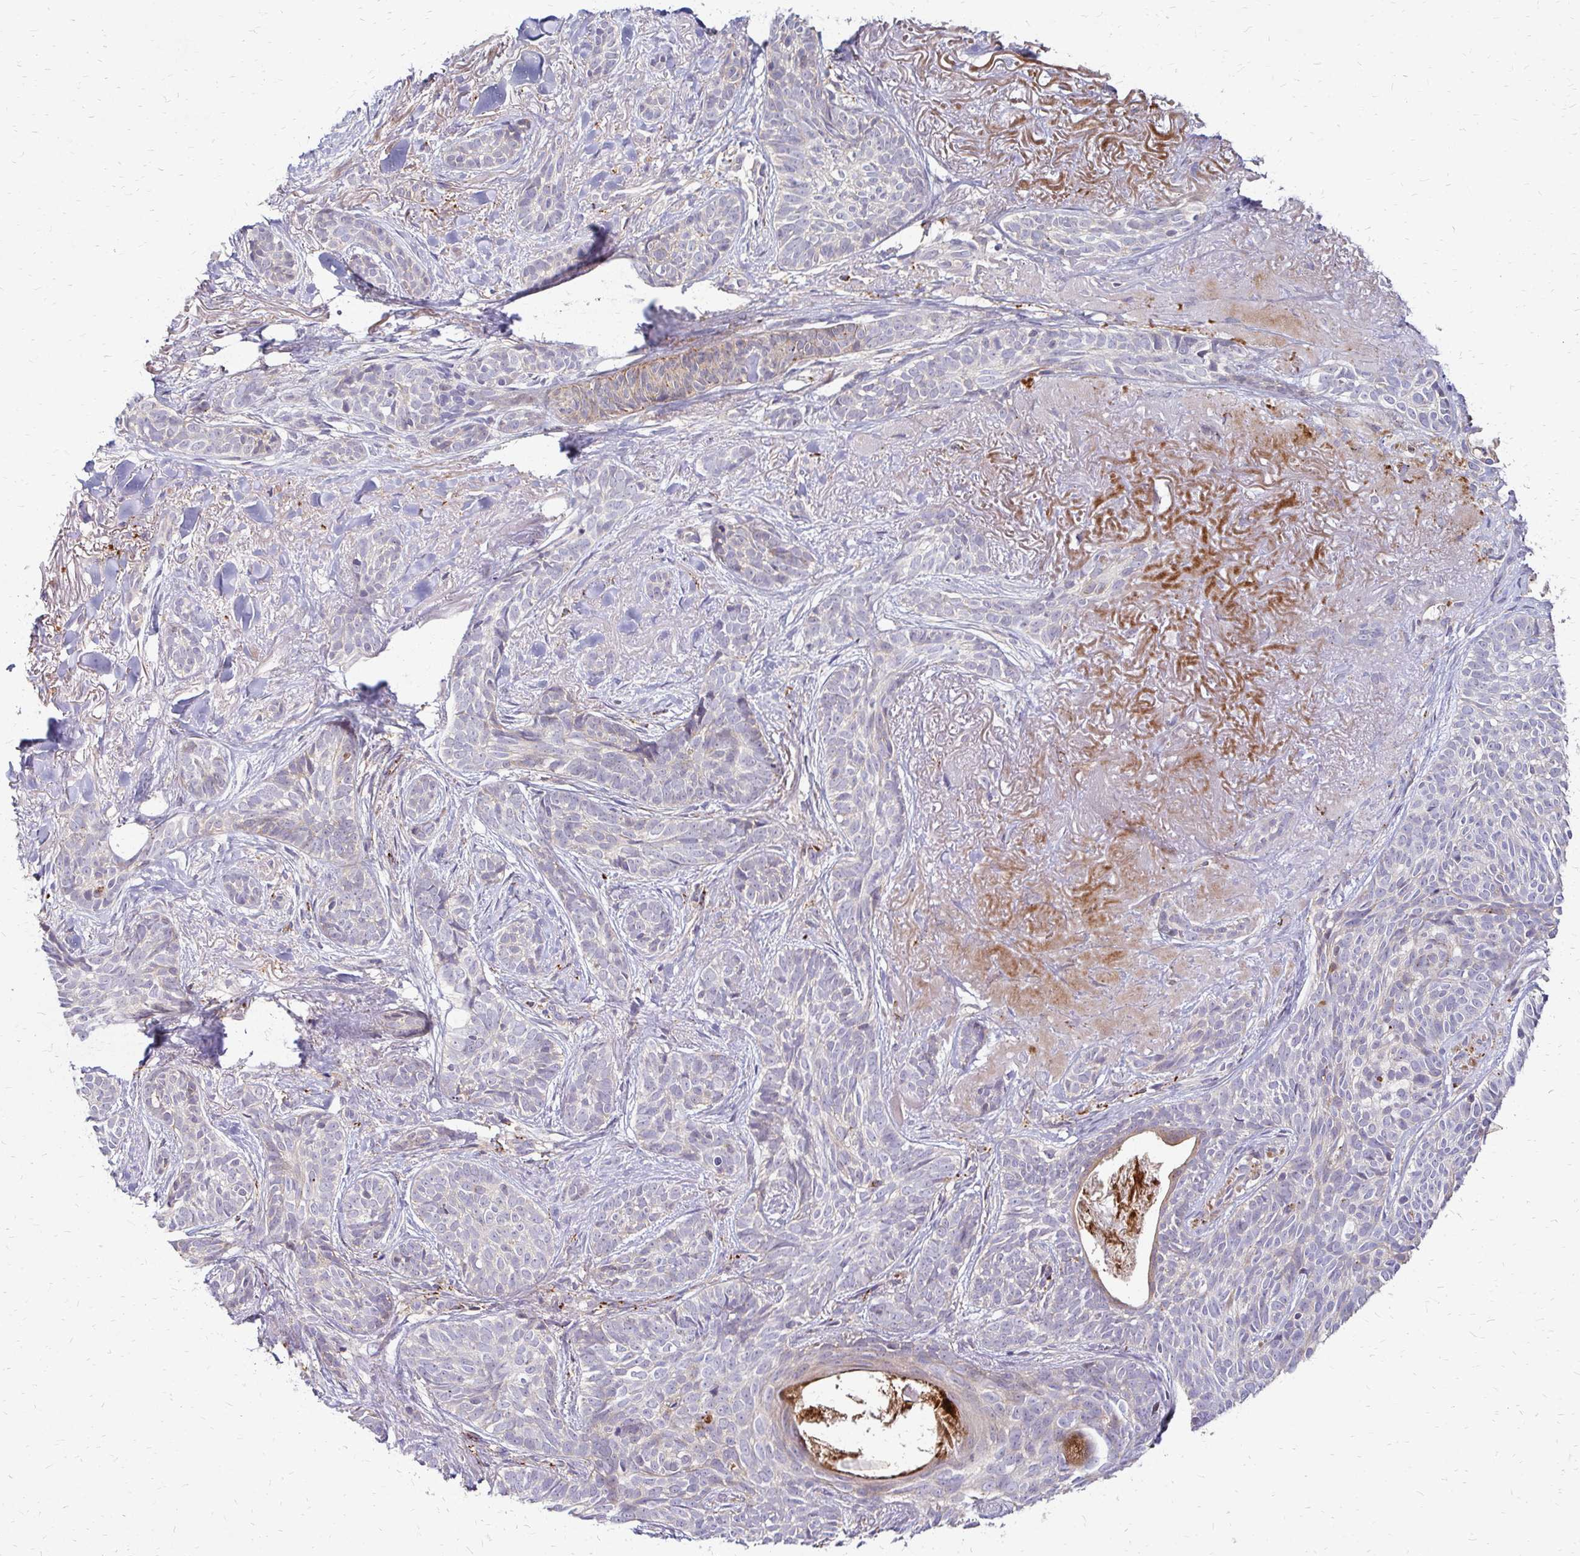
{"staining": {"intensity": "negative", "quantity": "none", "location": "none"}, "tissue": "skin cancer", "cell_type": "Tumor cells", "image_type": "cancer", "snomed": [{"axis": "morphology", "description": "Basal cell carcinoma"}, {"axis": "morphology", "description": "BCC, high aggressive"}, {"axis": "topography", "description": "Skin"}], "caption": "This is an IHC image of bcc,  high aggressive (skin). There is no expression in tumor cells.", "gene": "IDUA", "patient": {"sex": "female", "age": 79}}